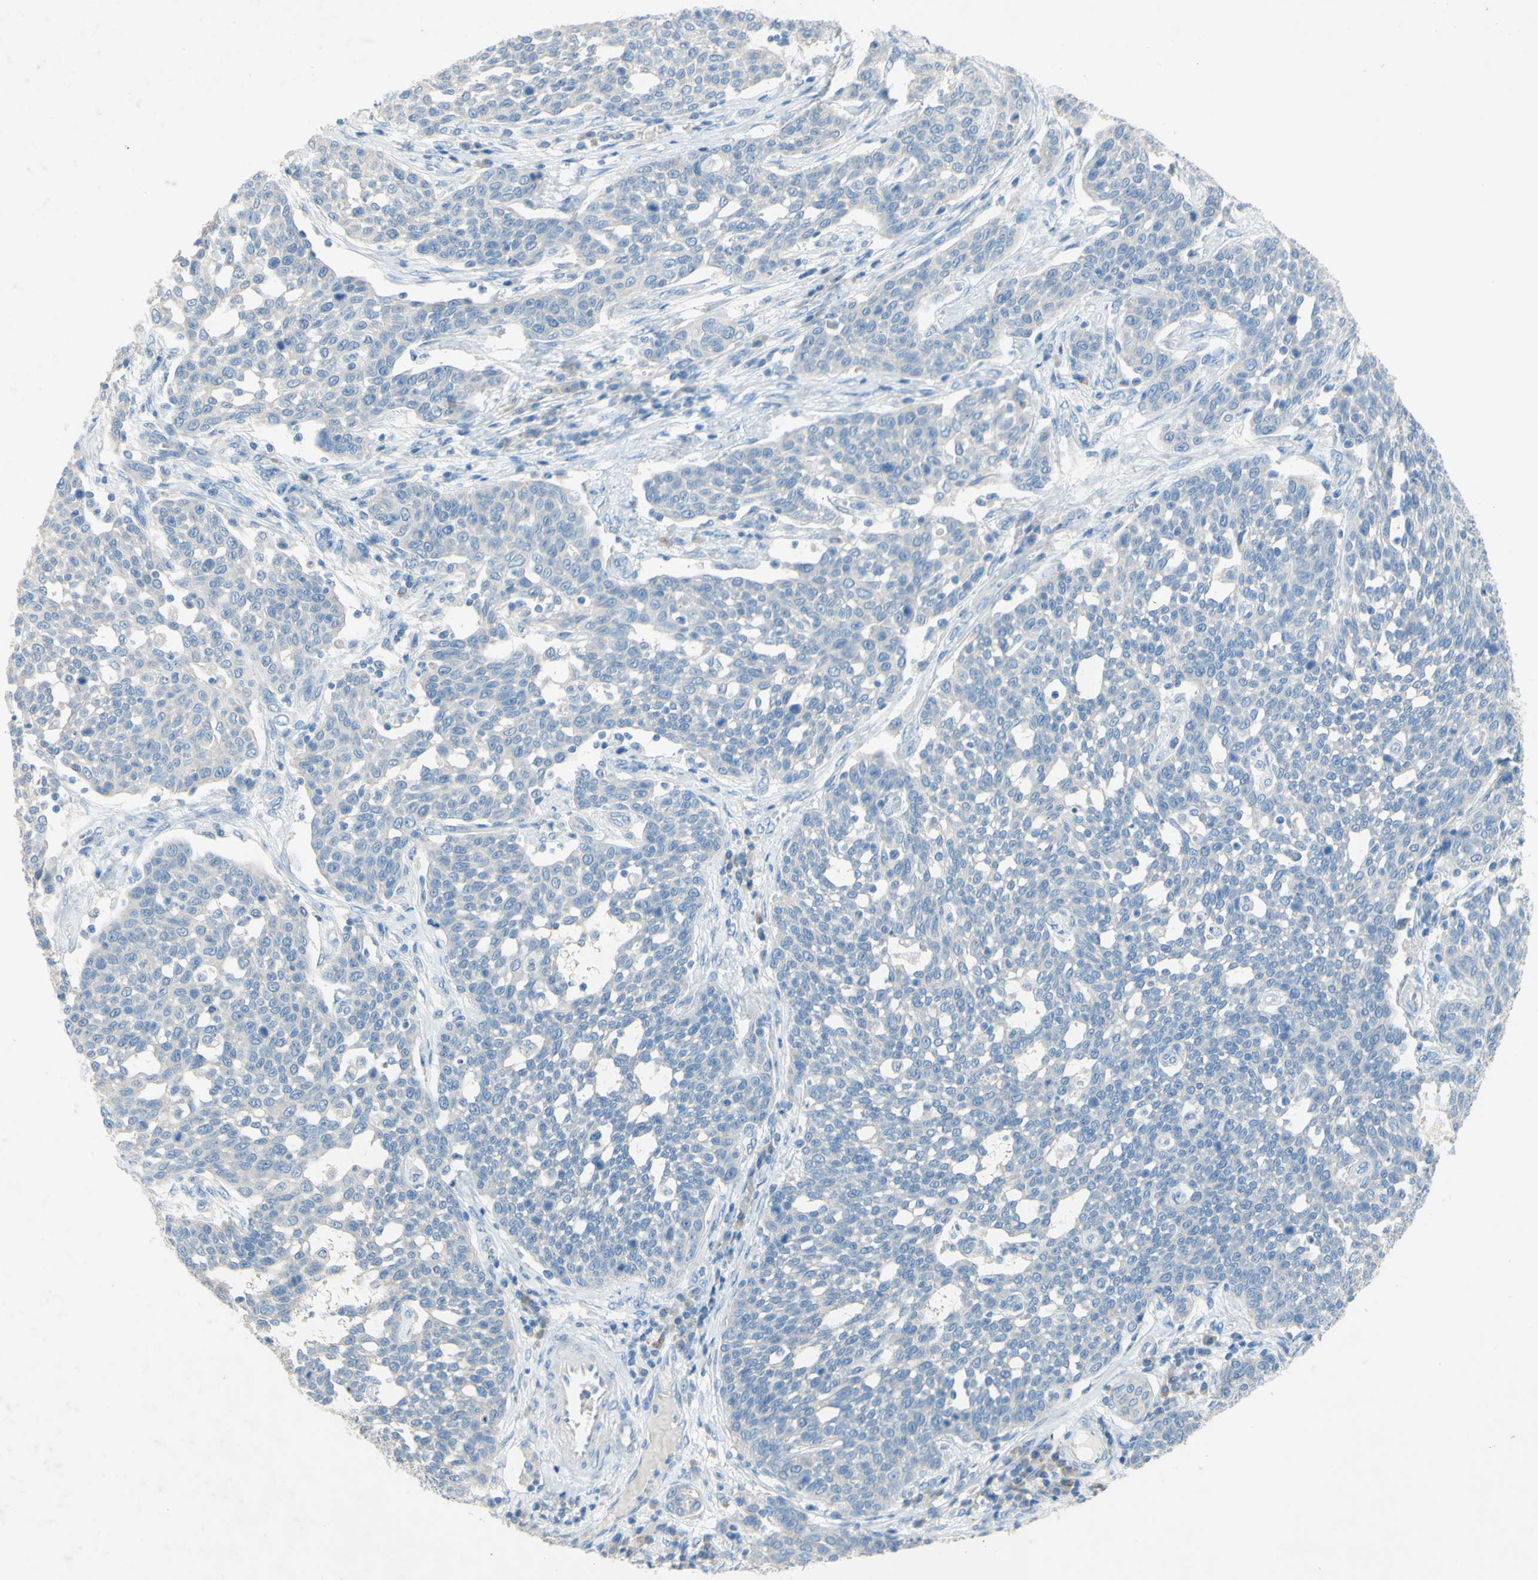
{"staining": {"intensity": "negative", "quantity": "none", "location": "none"}, "tissue": "cervical cancer", "cell_type": "Tumor cells", "image_type": "cancer", "snomed": [{"axis": "morphology", "description": "Squamous cell carcinoma, NOS"}, {"axis": "topography", "description": "Cervix"}], "caption": "Image shows no significant protein staining in tumor cells of squamous cell carcinoma (cervical).", "gene": "ACADL", "patient": {"sex": "female", "age": 34}}